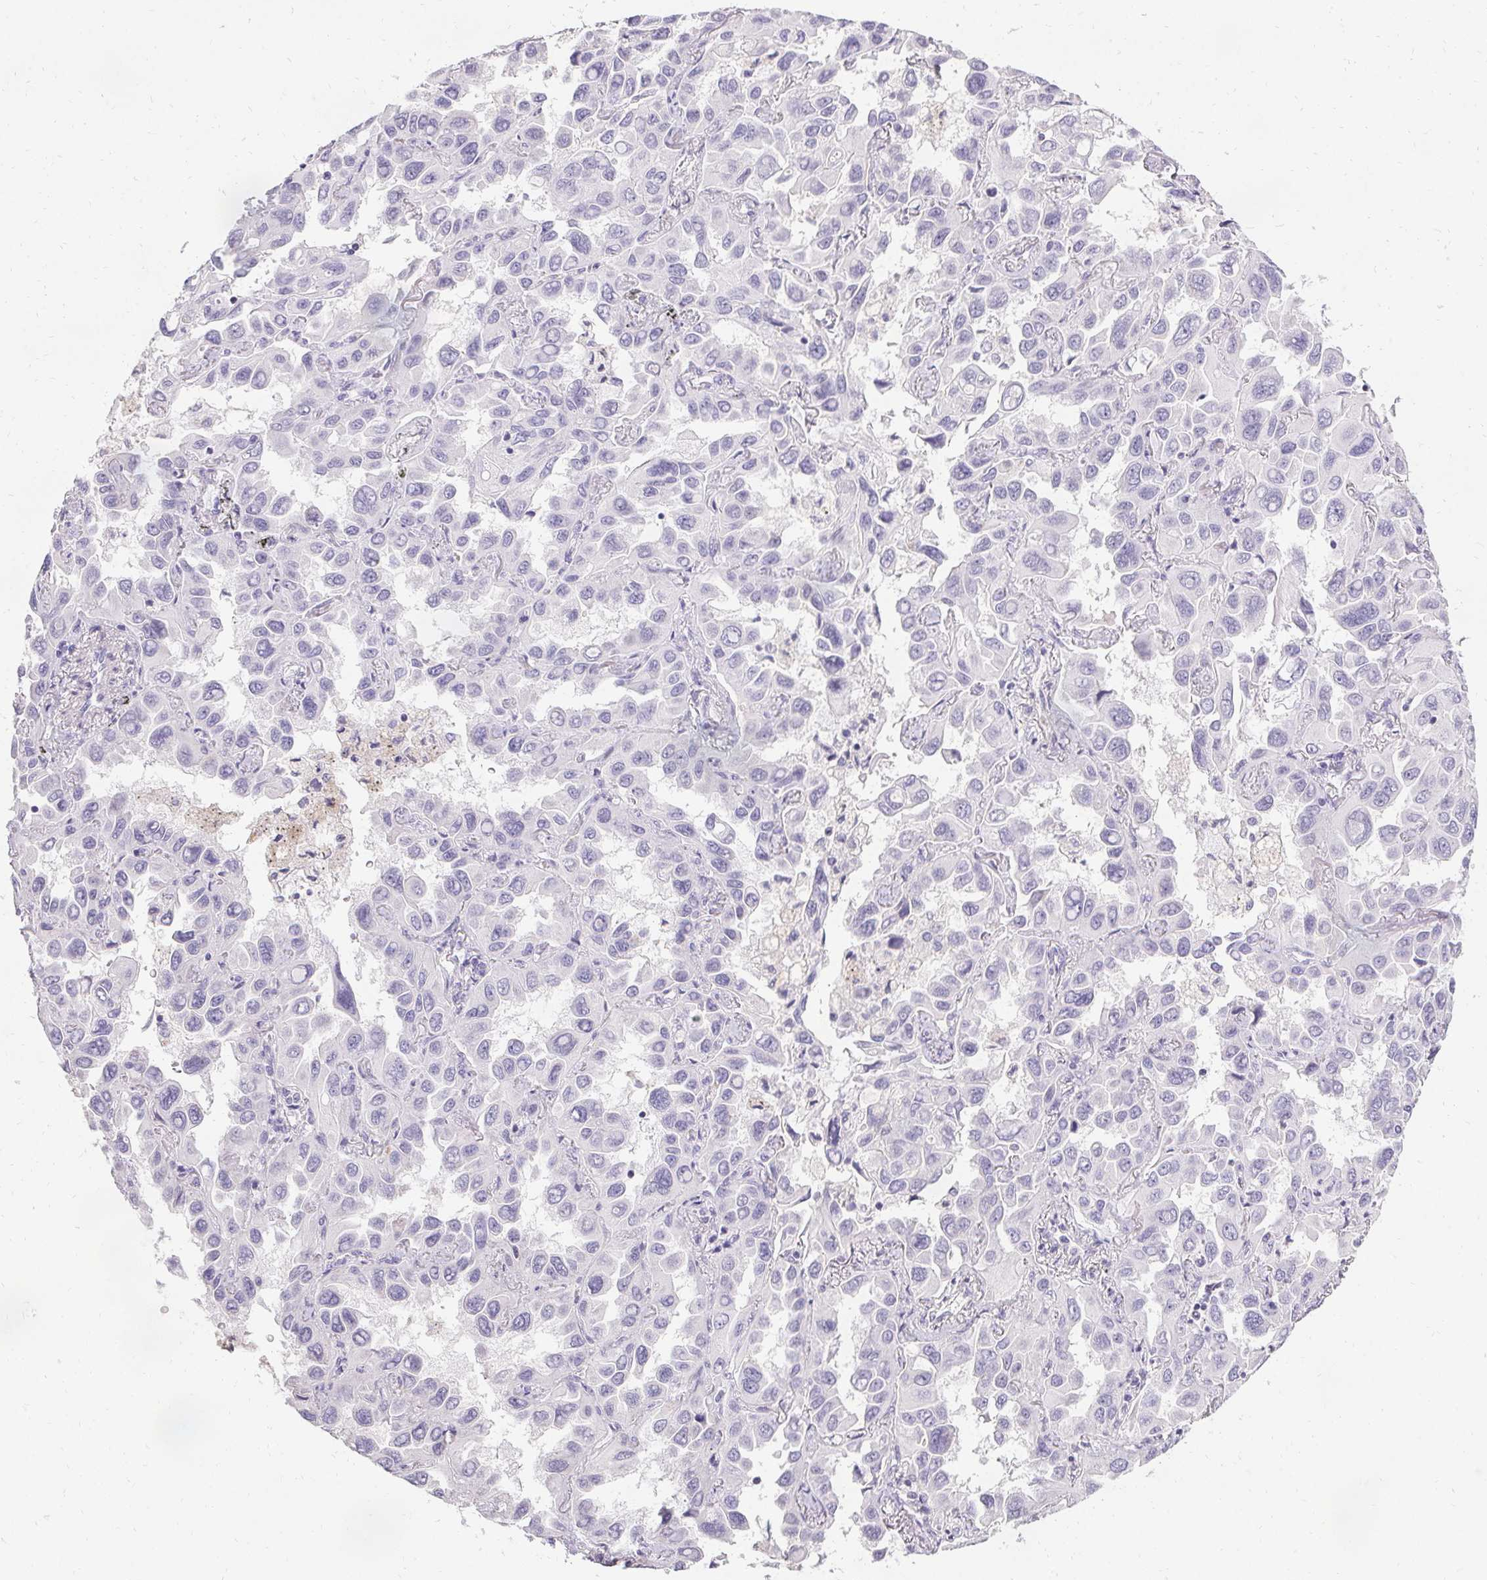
{"staining": {"intensity": "negative", "quantity": "none", "location": "none"}, "tissue": "lung cancer", "cell_type": "Tumor cells", "image_type": "cancer", "snomed": [{"axis": "morphology", "description": "Adenocarcinoma, NOS"}, {"axis": "topography", "description": "Lung"}], "caption": "An image of human lung adenocarcinoma is negative for staining in tumor cells.", "gene": "PMEL", "patient": {"sex": "male", "age": 64}}